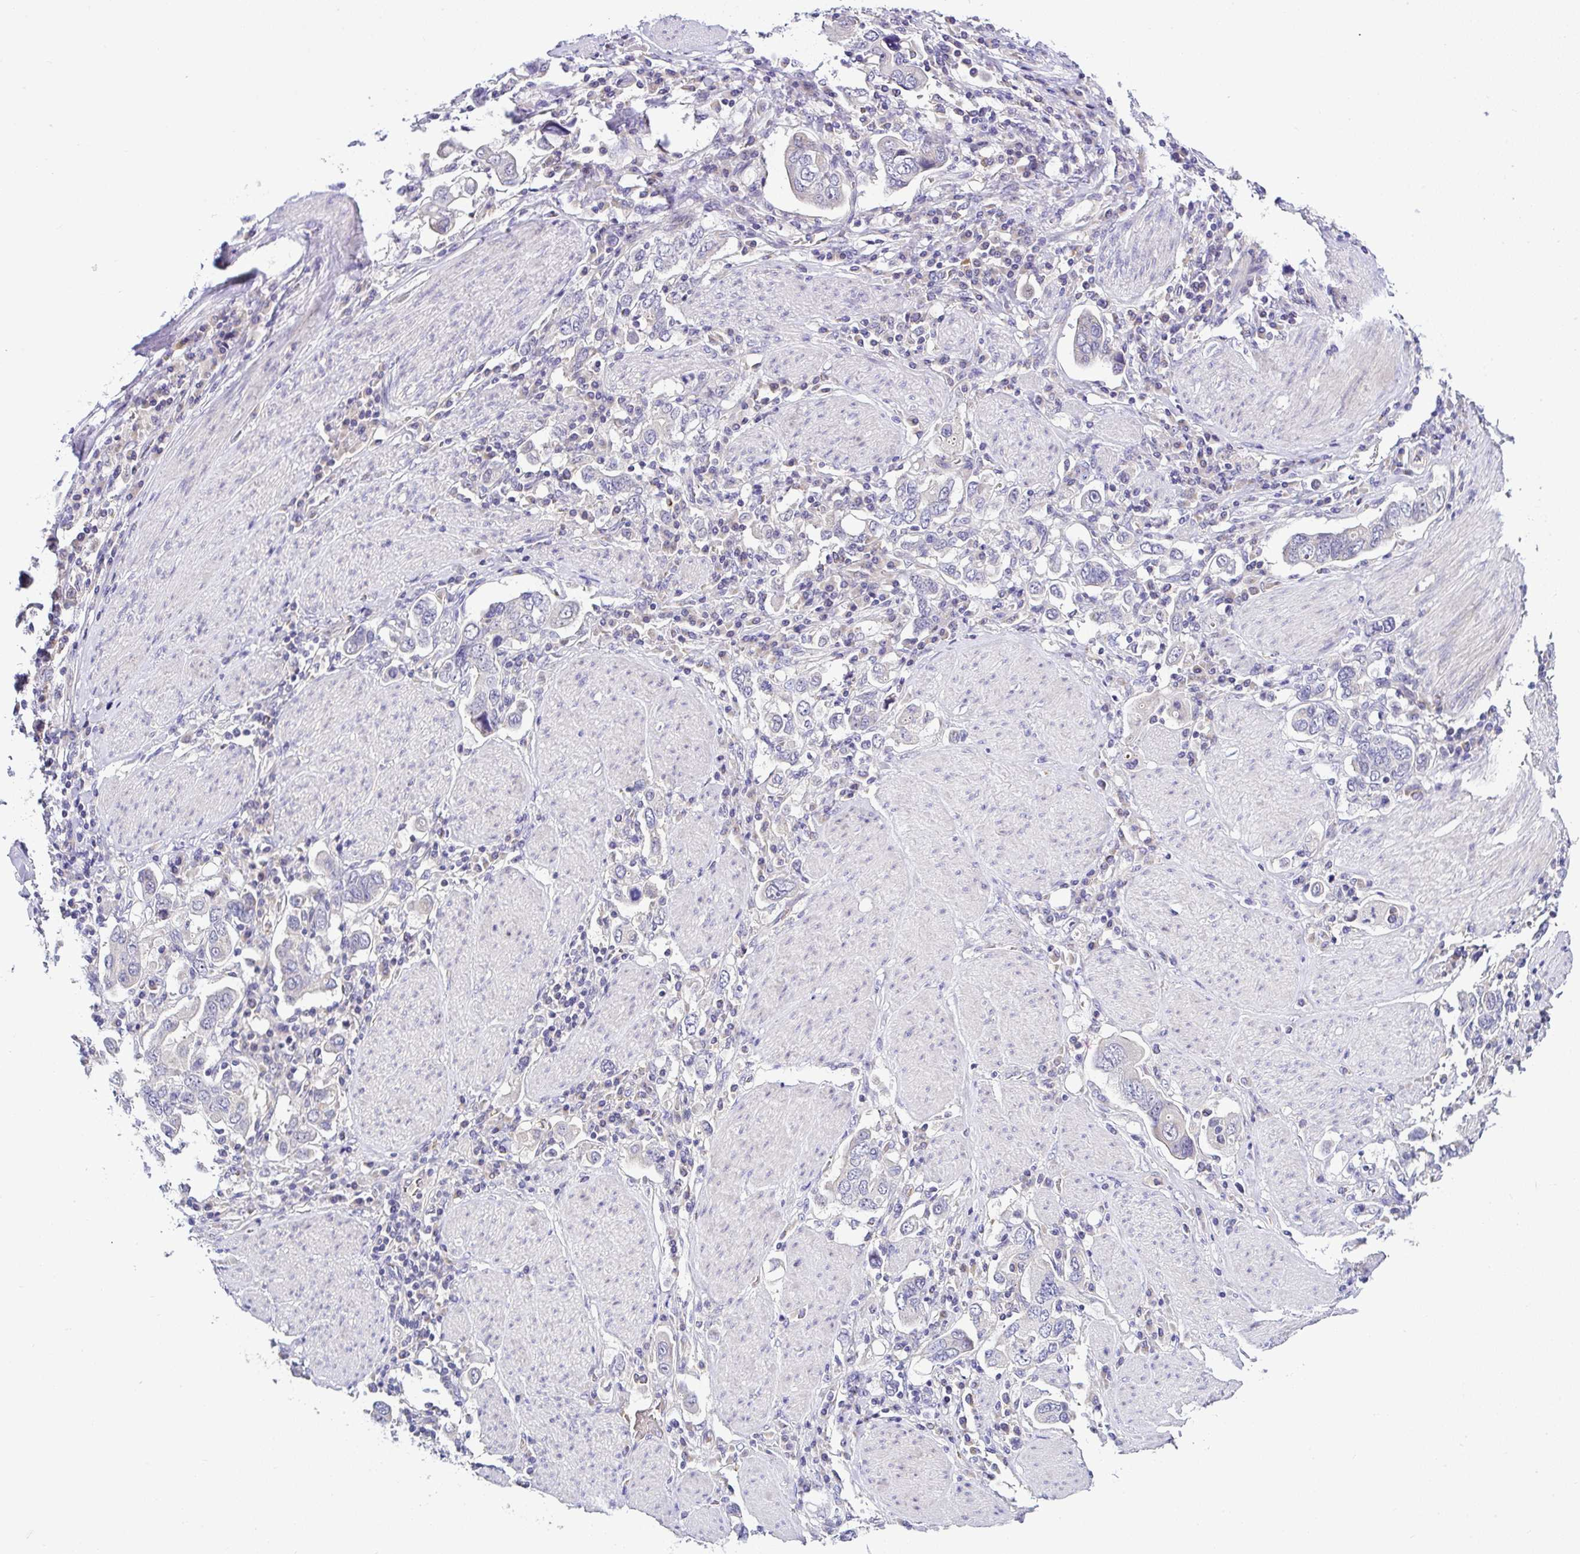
{"staining": {"intensity": "negative", "quantity": "none", "location": "none"}, "tissue": "stomach cancer", "cell_type": "Tumor cells", "image_type": "cancer", "snomed": [{"axis": "morphology", "description": "Adenocarcinoma, NOS"}, {"axis": "topography", "description": "Stomach, upper"}], "caption": "Tumor cells are negative for protein expression in human stomach cancer.", "gene": "DEPDC5", "patient": {"sex": "male", "age": 62}}